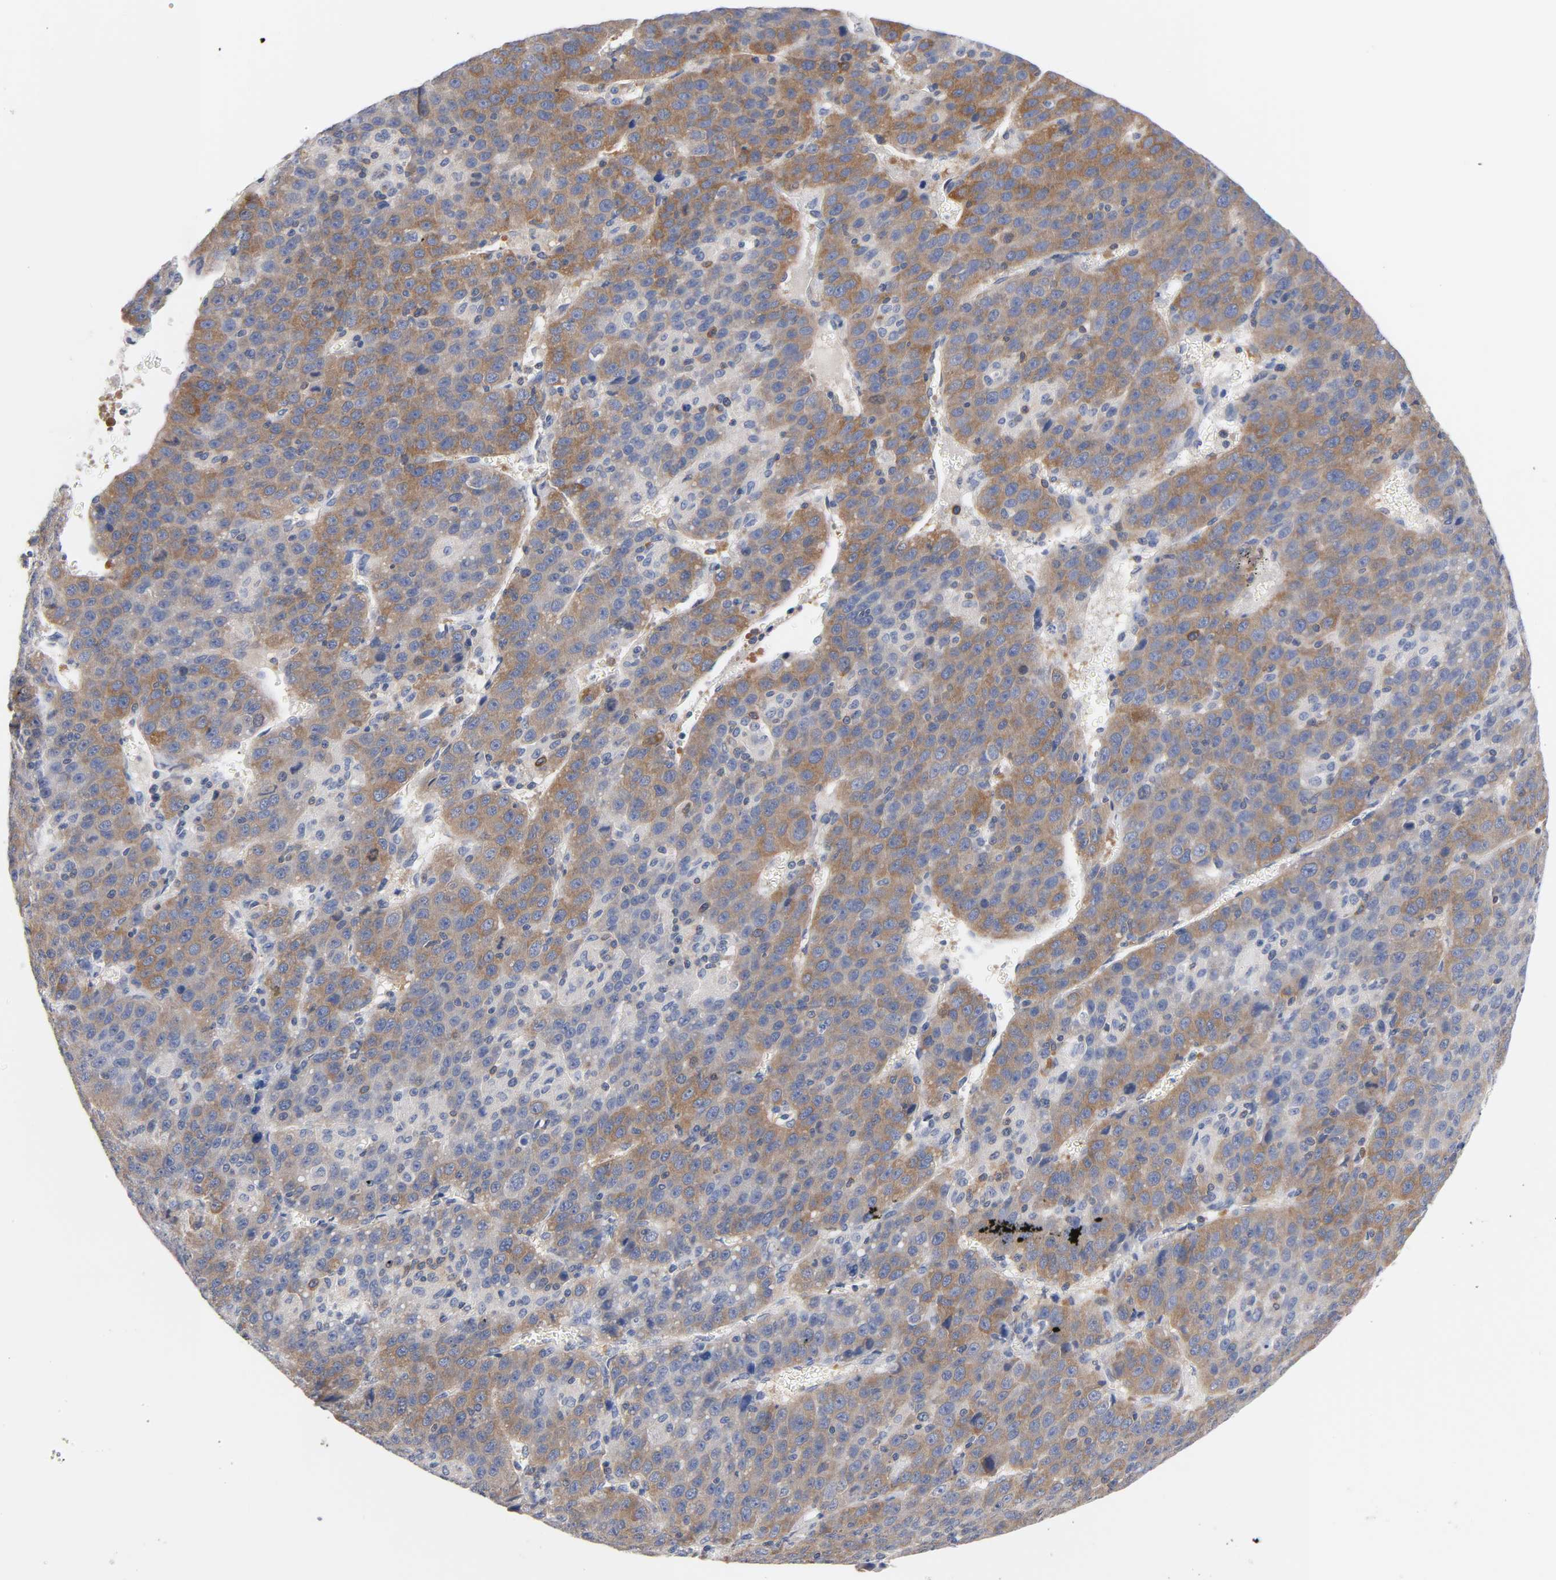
{"staining": {"intensity": "moderate", "quantity": ">75%", "location": "cytoplasmic/membranous"}, "tissue": "liver cancer", "cell_type": "Tumor cells", "image_type": "cancer", "snomed": [{"axis": "morphology", "description": "Carcinoma, Hepatocellular, NOS"}, {"axis": "topography", "description": "Liver"}], "caption": "Immunohistochemical staining of liver hepatocellular carcinoma exhibits moderate cytoplasmic/membranous protein staining in about >75% of tumor cells.", "gene": "MALT1", "patient": {"sex": "female", "age": 53}}